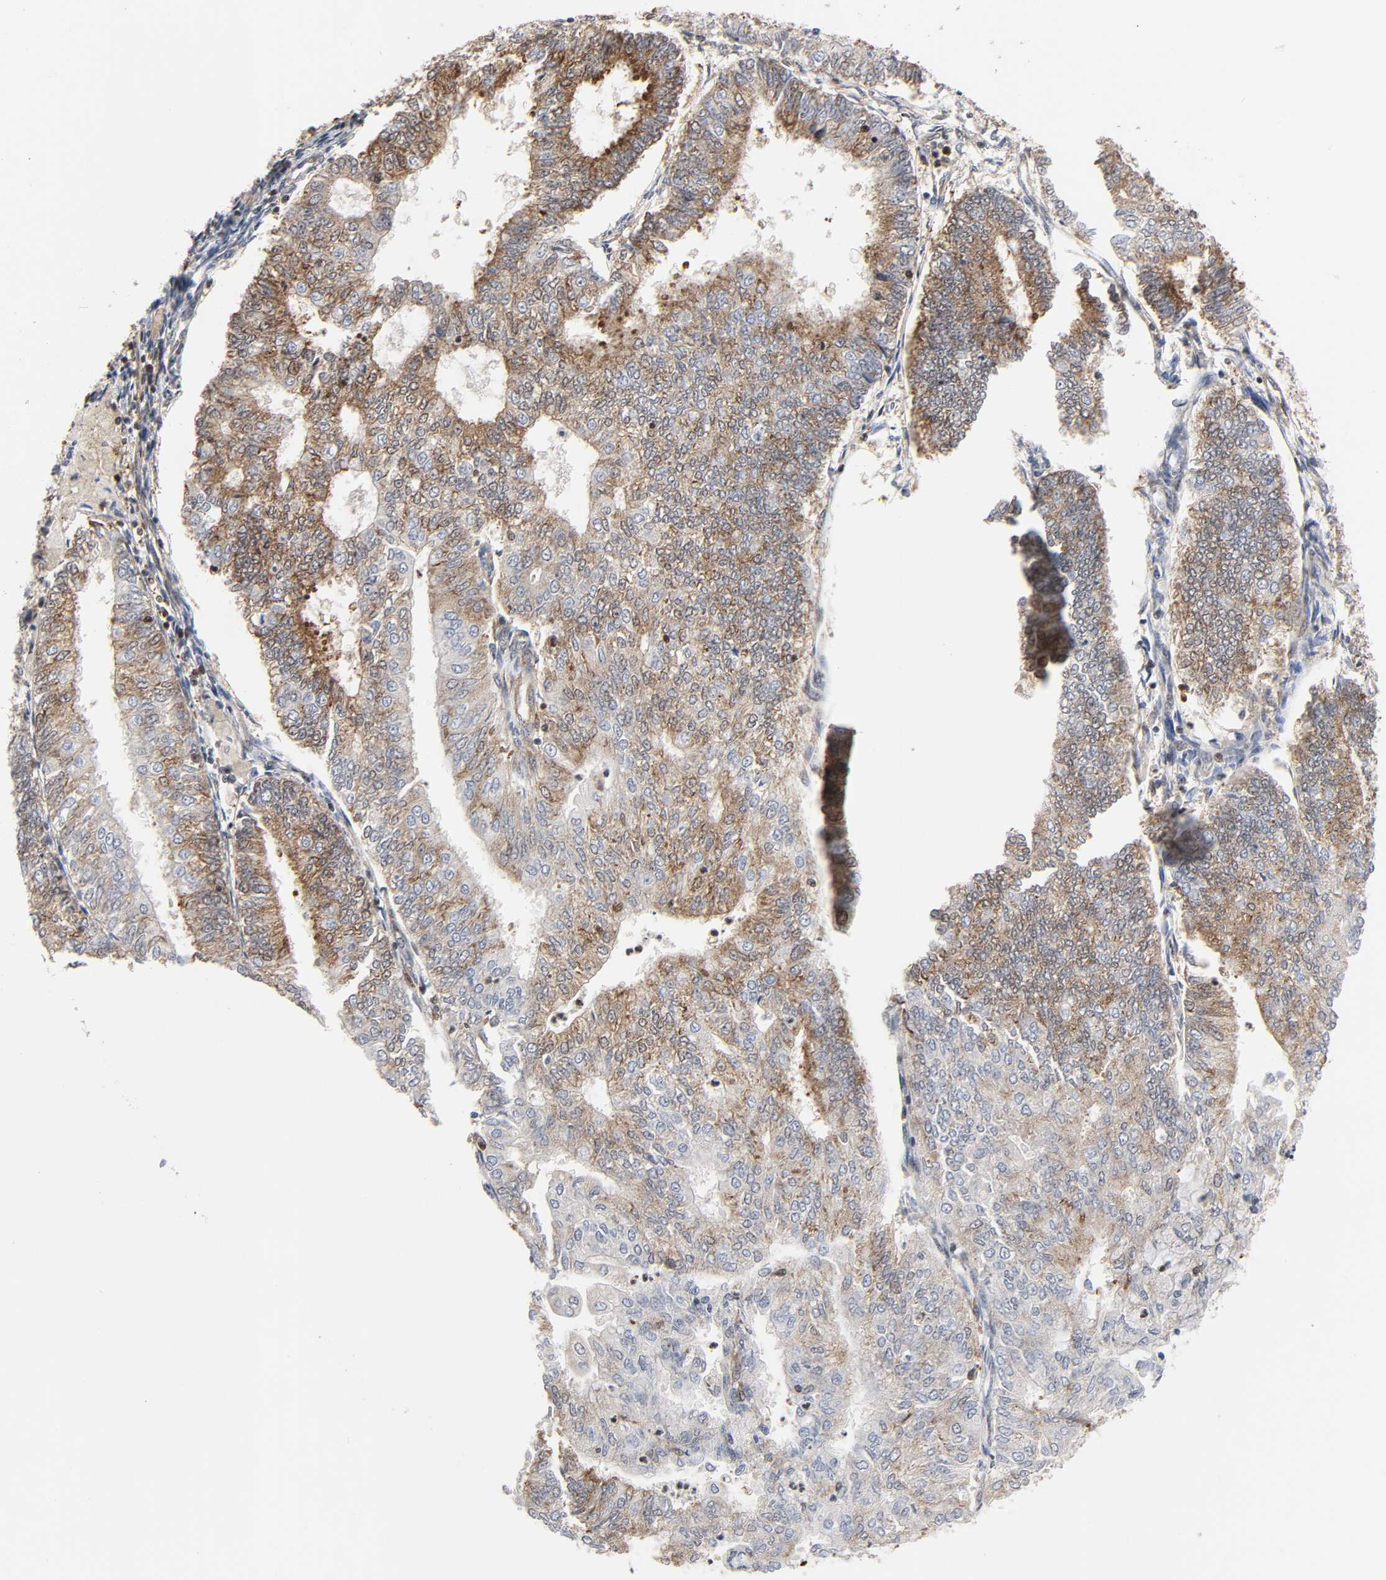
{"staining": {"intensity": "moderate", "quantity": "25%-75%", "location": "cytoplasmic/membranous"}, "tissue": "endometrial cancer", "cell_type": "Tumor cells", "image_type": "cancer", "snomed": [{"axis": "morphology", "description": "Adenocarcinoma, NOS"}, {"axis": "topography", "description": "Endometrium"}], "caption": "DAB (3,3'-diaminobenzidine) immunohistochemical staining of adenocarcinoma (endometrial) shows moderate cytoplasmic/membranous protein expression in about 25%-75% of tumor cells.", "gene": "MAPK1", "patient": {"sex": "female", "age": 59}}